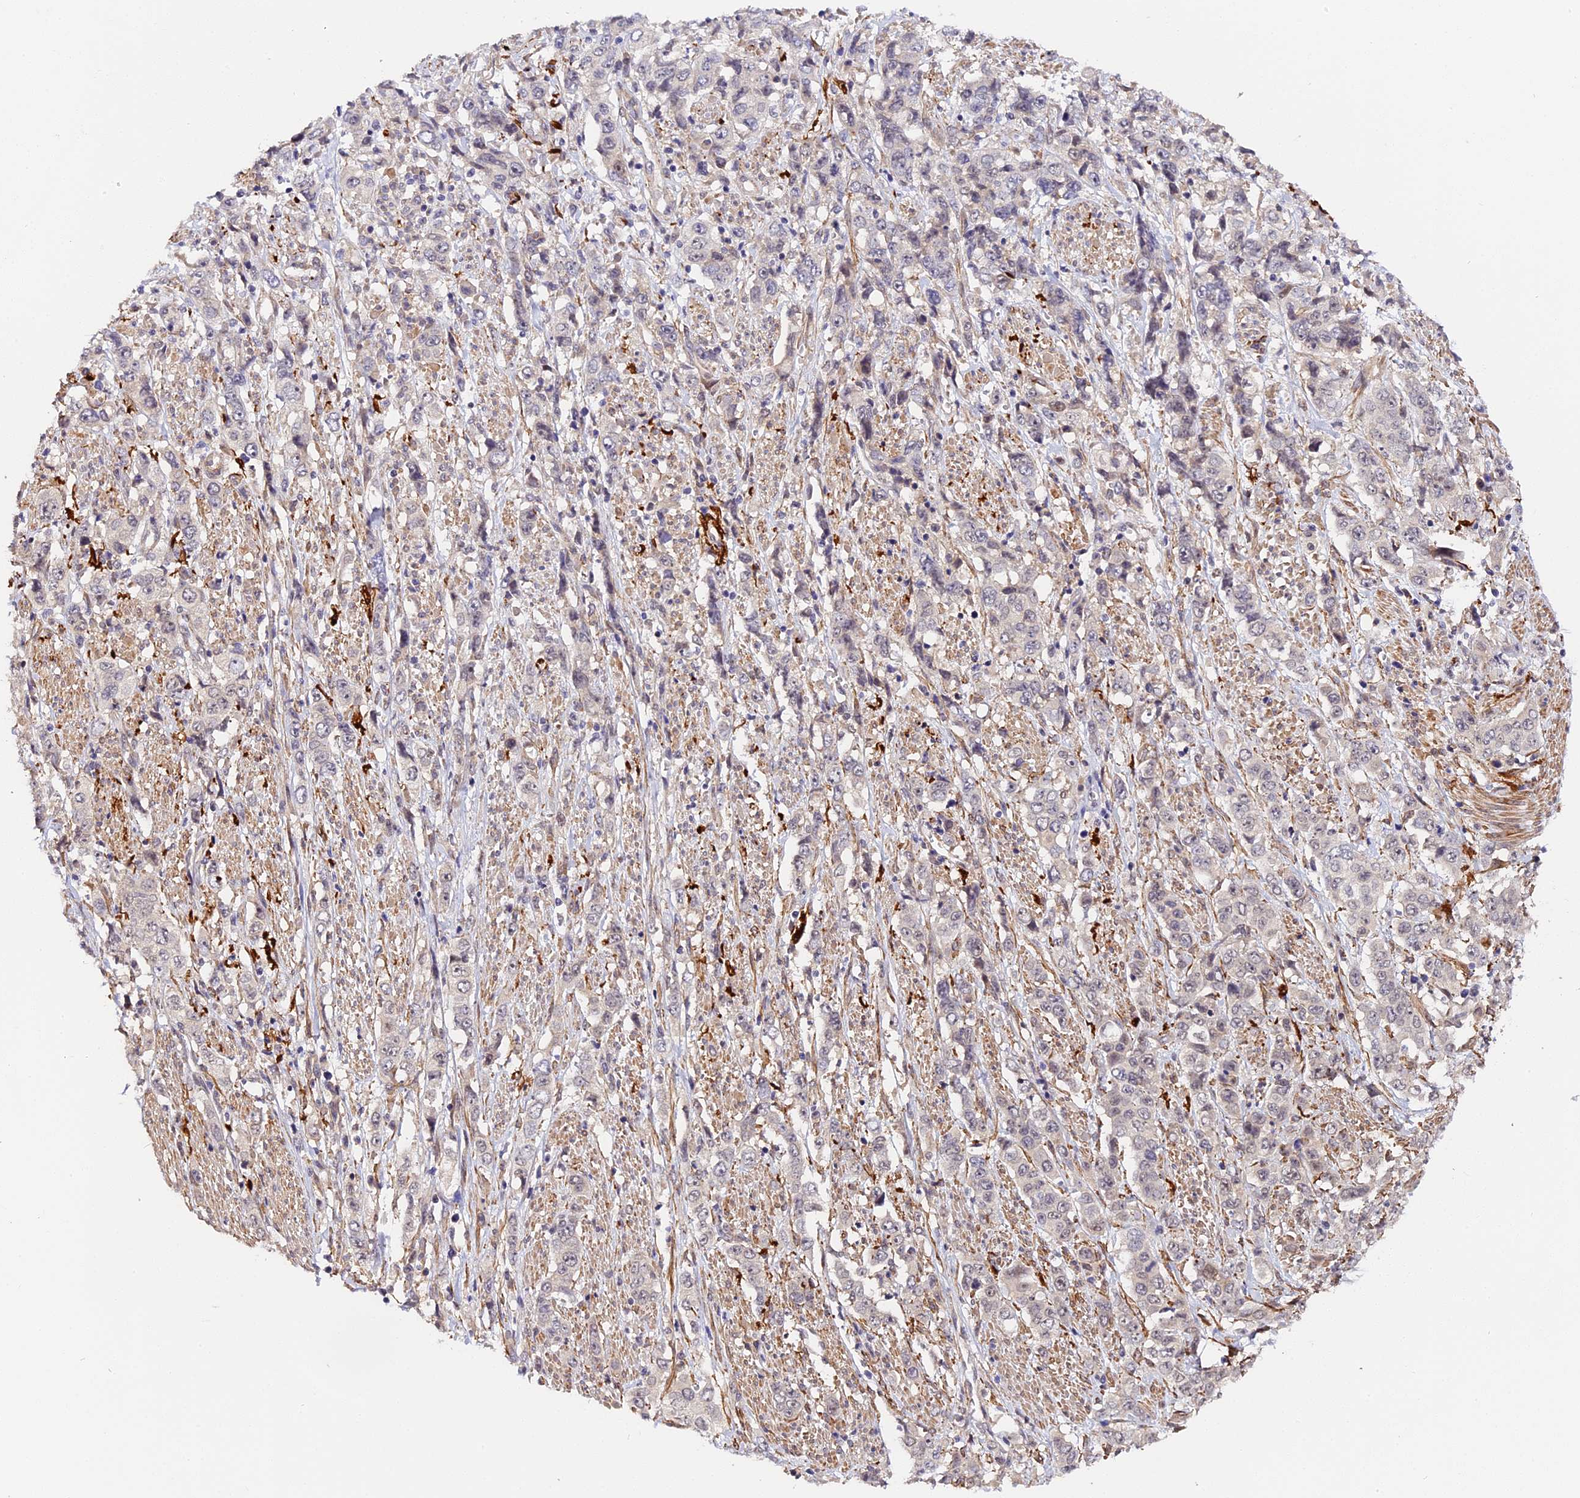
{"staining": {"intensity": "negative", "quantity": "none", "location": "none"}, "tissue": "stomach cancer", "cell_type": "Tumor cells", "image_type": "cancer", "snomed": [{"axis": "morphology", "description": "Adenocarcinoma, NOS"}, {"axis": "topography", "description": "Stomach, upper"}], "caption": "Tumor cells show no significant positivity in stomach cancer. (Stains: DAB (3,3'-diaminobenzidine) immunohistochemistry (IHC) with hematoxylin counter stain, Microscopy: brightfield microscopy at high magnification).", "gene": "IMPACT", "patient": {"sex": "male", "age": 62}}